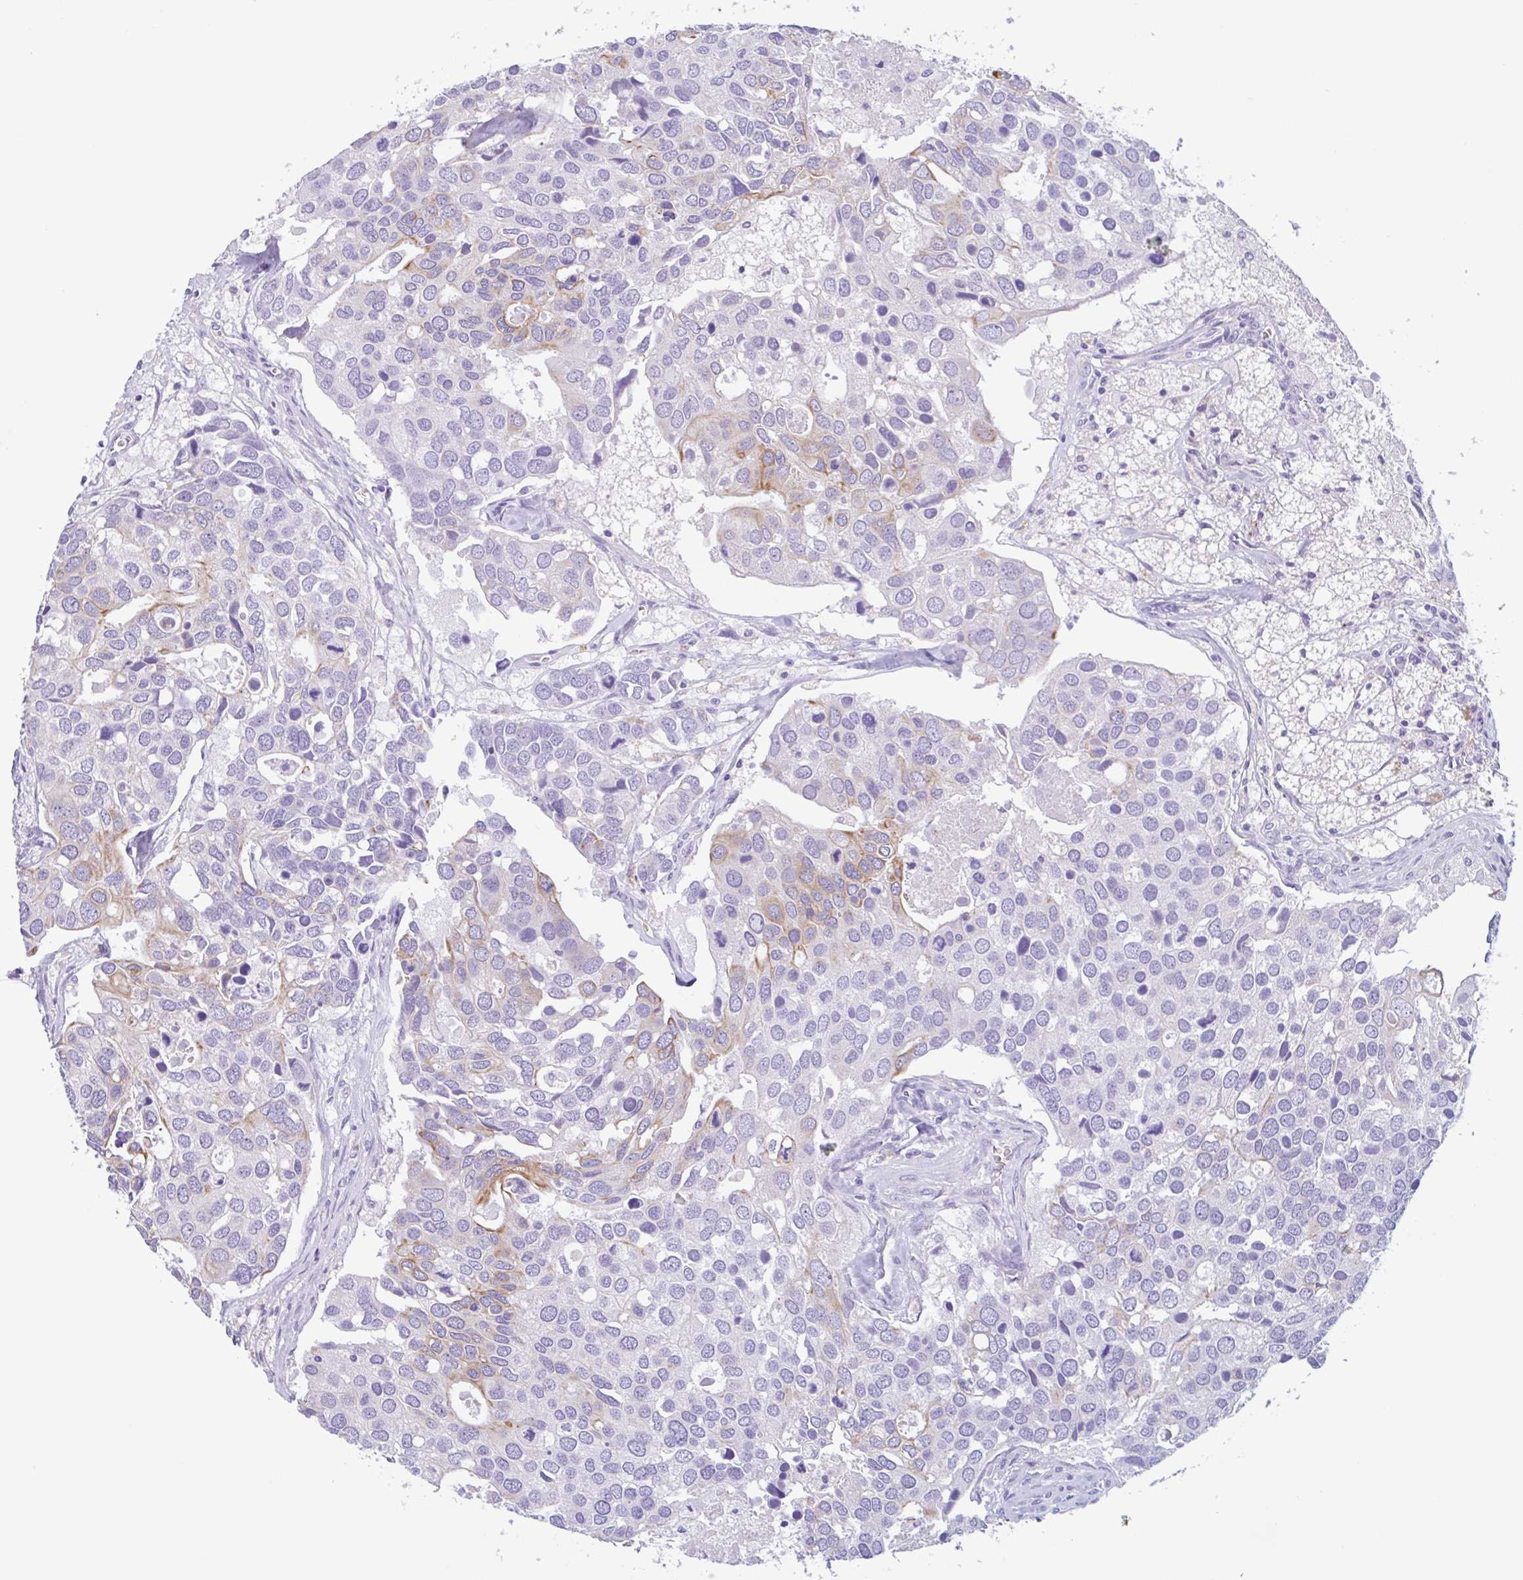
{"staining": {"intensity": "moderate", "quantity": "<25%", "location": "cytoplasmic/membranous"}, "tissue": "breast cancer", "cell_type": "Tumor cells", "image_type": "cancer", "snomed": [{"axis": "morphology", "description": "Duct carcinoma"}, {"axis": "topography", "description": "Breast"}], "caption": "This micrograph exhibits breast intraductal carcinoma stained with IHC to label a protein in brown. The cytoplasmic/membranous of tumor cells show moderate positivity for the protein. Nuclei are counter-stained blue.", "gene": "DTWD2", "patient": {"sex": "female", "age": 83}}